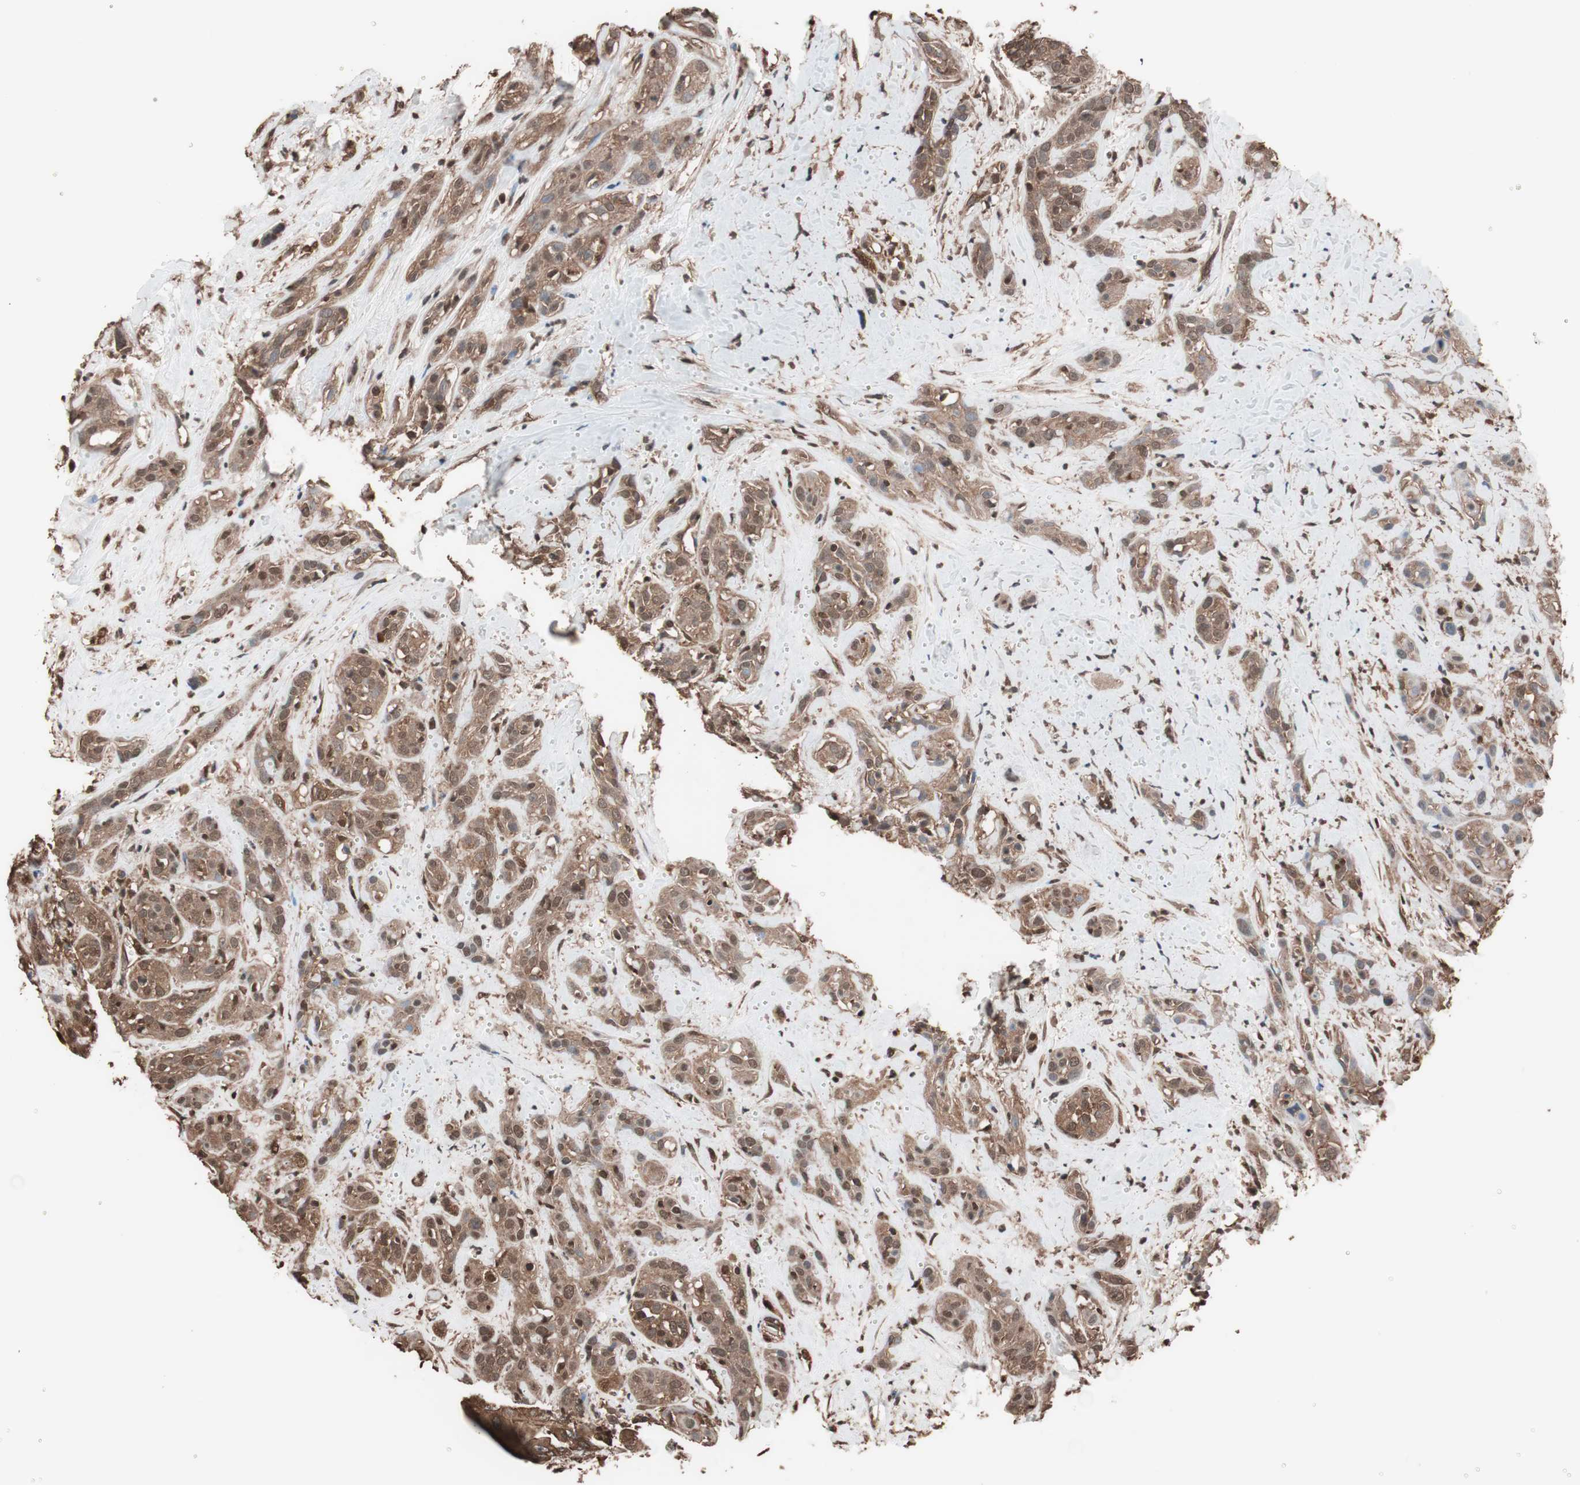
{"staining": {"intensity": "moderate", "quantity": ">75%", "location": "cytoplasmic/membranous,nuclear"}, "tissue": "head and neck cancer", "cell_type": "Tumor cells", "image_type": "cancer", "snomed": [{"axis": "morphology", "description": "Squamous cell carcinoma, NOS"}, {"axis": "topography", "description": "Head-Neck"}], "caption": "Immunohistochemical staining of human squamous cell carcinoma (head and neck) demonstrates medium levels of moderate cytoplasmic/membranous and nuclear protein staining in about >75% of tumor cells.", "gene": "CALM2", "patient": {"sex": "male", "age": 62}}